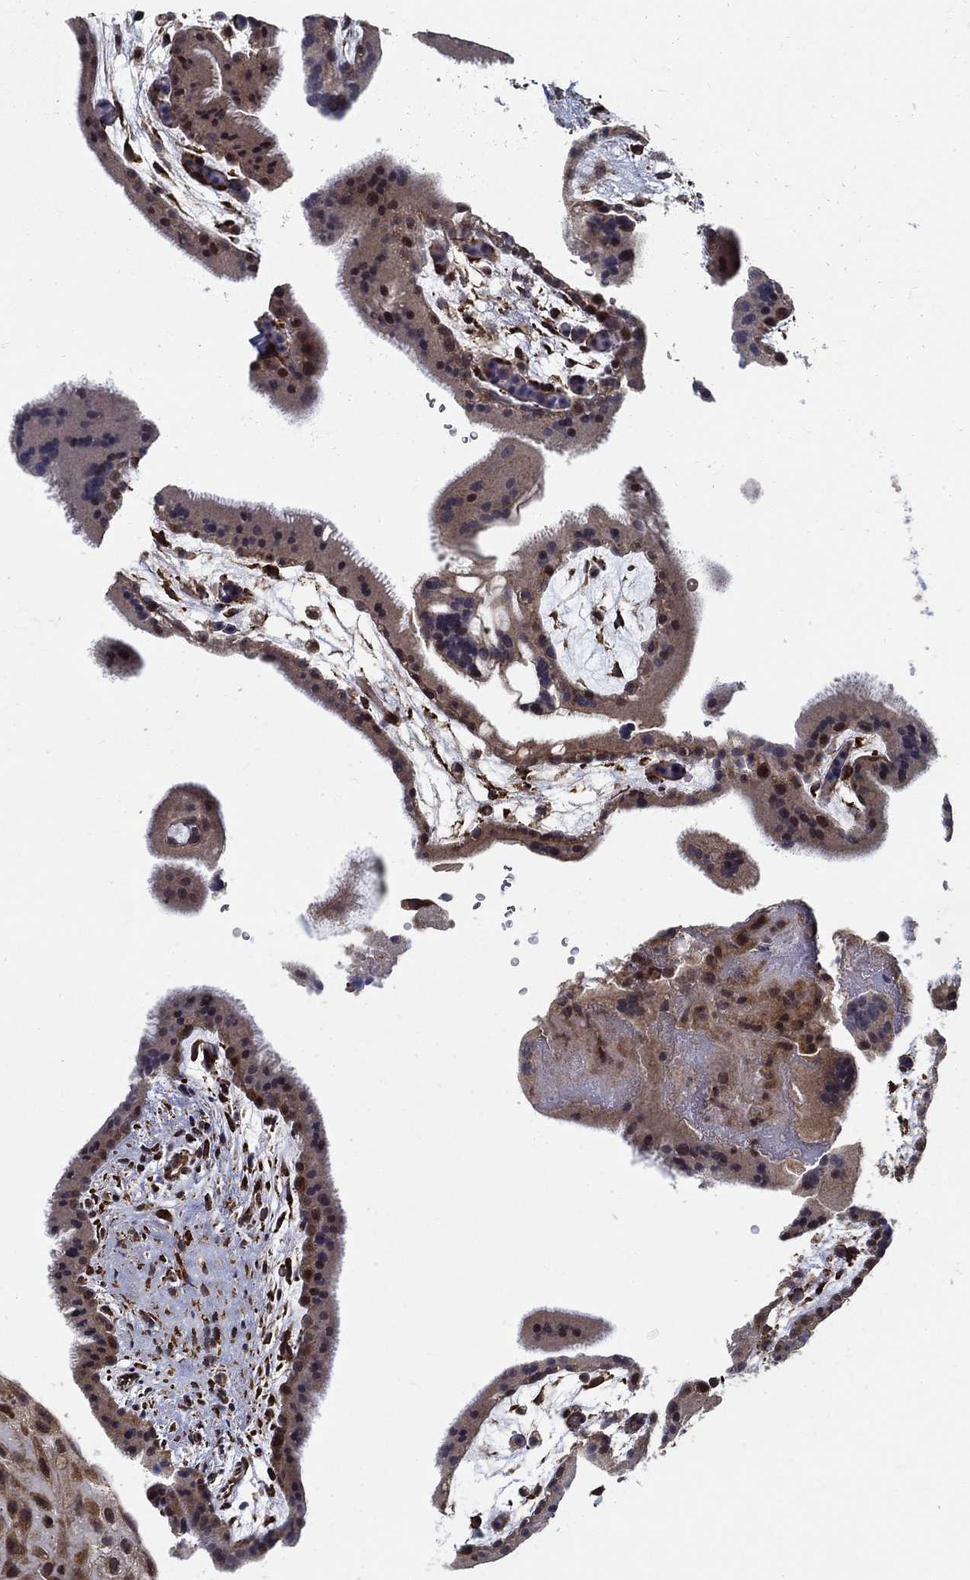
{"staining": {"intensity": "weak", "quantity": ">75%", "location": "cytoplasmic/membranous"}, "tissue": "placenta", "cell_type": "Decidual cells", "image_type": "normal", "snomed": [{"axis": "morphology", "description": "Normal tissue, NOS"}, {"axis": "topography", "description": "Placenta"}], "caption": "Protein staining displays weak cytoplasmic/membranous expression in about >75% of decidual cells in unremarkable placenta. The staining is performed using DAB (3,3'-diaminobenzidine) brown chromogen to label protein expression. The nuclei are counter-stained blue using hematoxylin.", "gene": "ZNF594", "patient": {"sex": "female", "age": 19}}